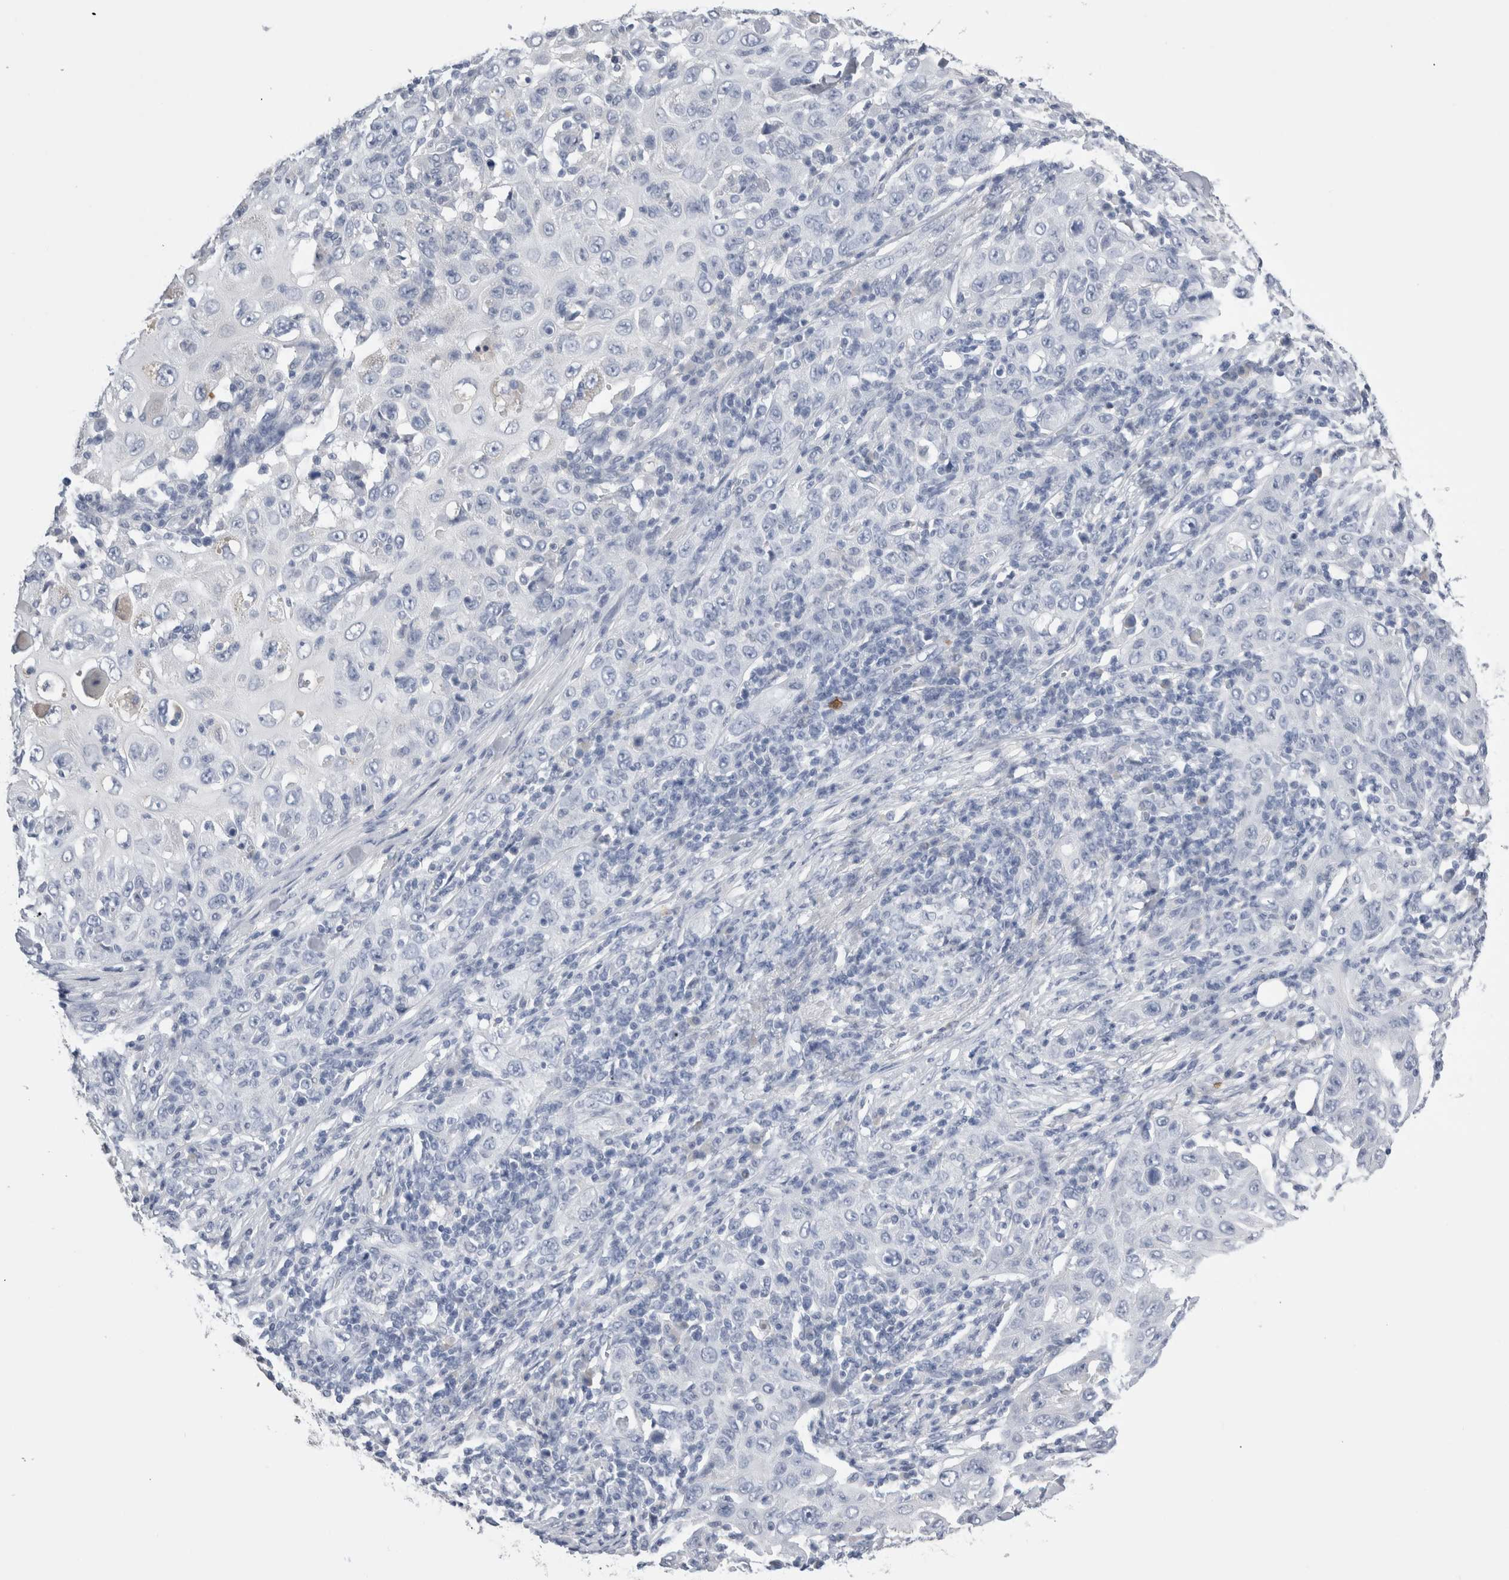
{"staining": {"intensity": "negative", "quantity": "none", "location": "none"}, "tissue": "skin cancer", "cell_type": "Tumor cells", "image_type": "cancer", "snomed": [{"axis": "morphology", "description": "Squamous cell carcinoma, NOS"}, {"axis": "topography", "description": "Skin"}], "caption": "This histopathology image is of skin cancer (squamous cell carcinoma) stained with immunohistochemistry (IHC) to label a protein in brown with the nuclei are counter-stained blue. There is no staining in tumor cells. The staining is performed using DAB brown chromogen with nuclei counter-stained in using hematoxylin.", "gene": "S100A12", "patient": {"sex": "female", "age": 88}}